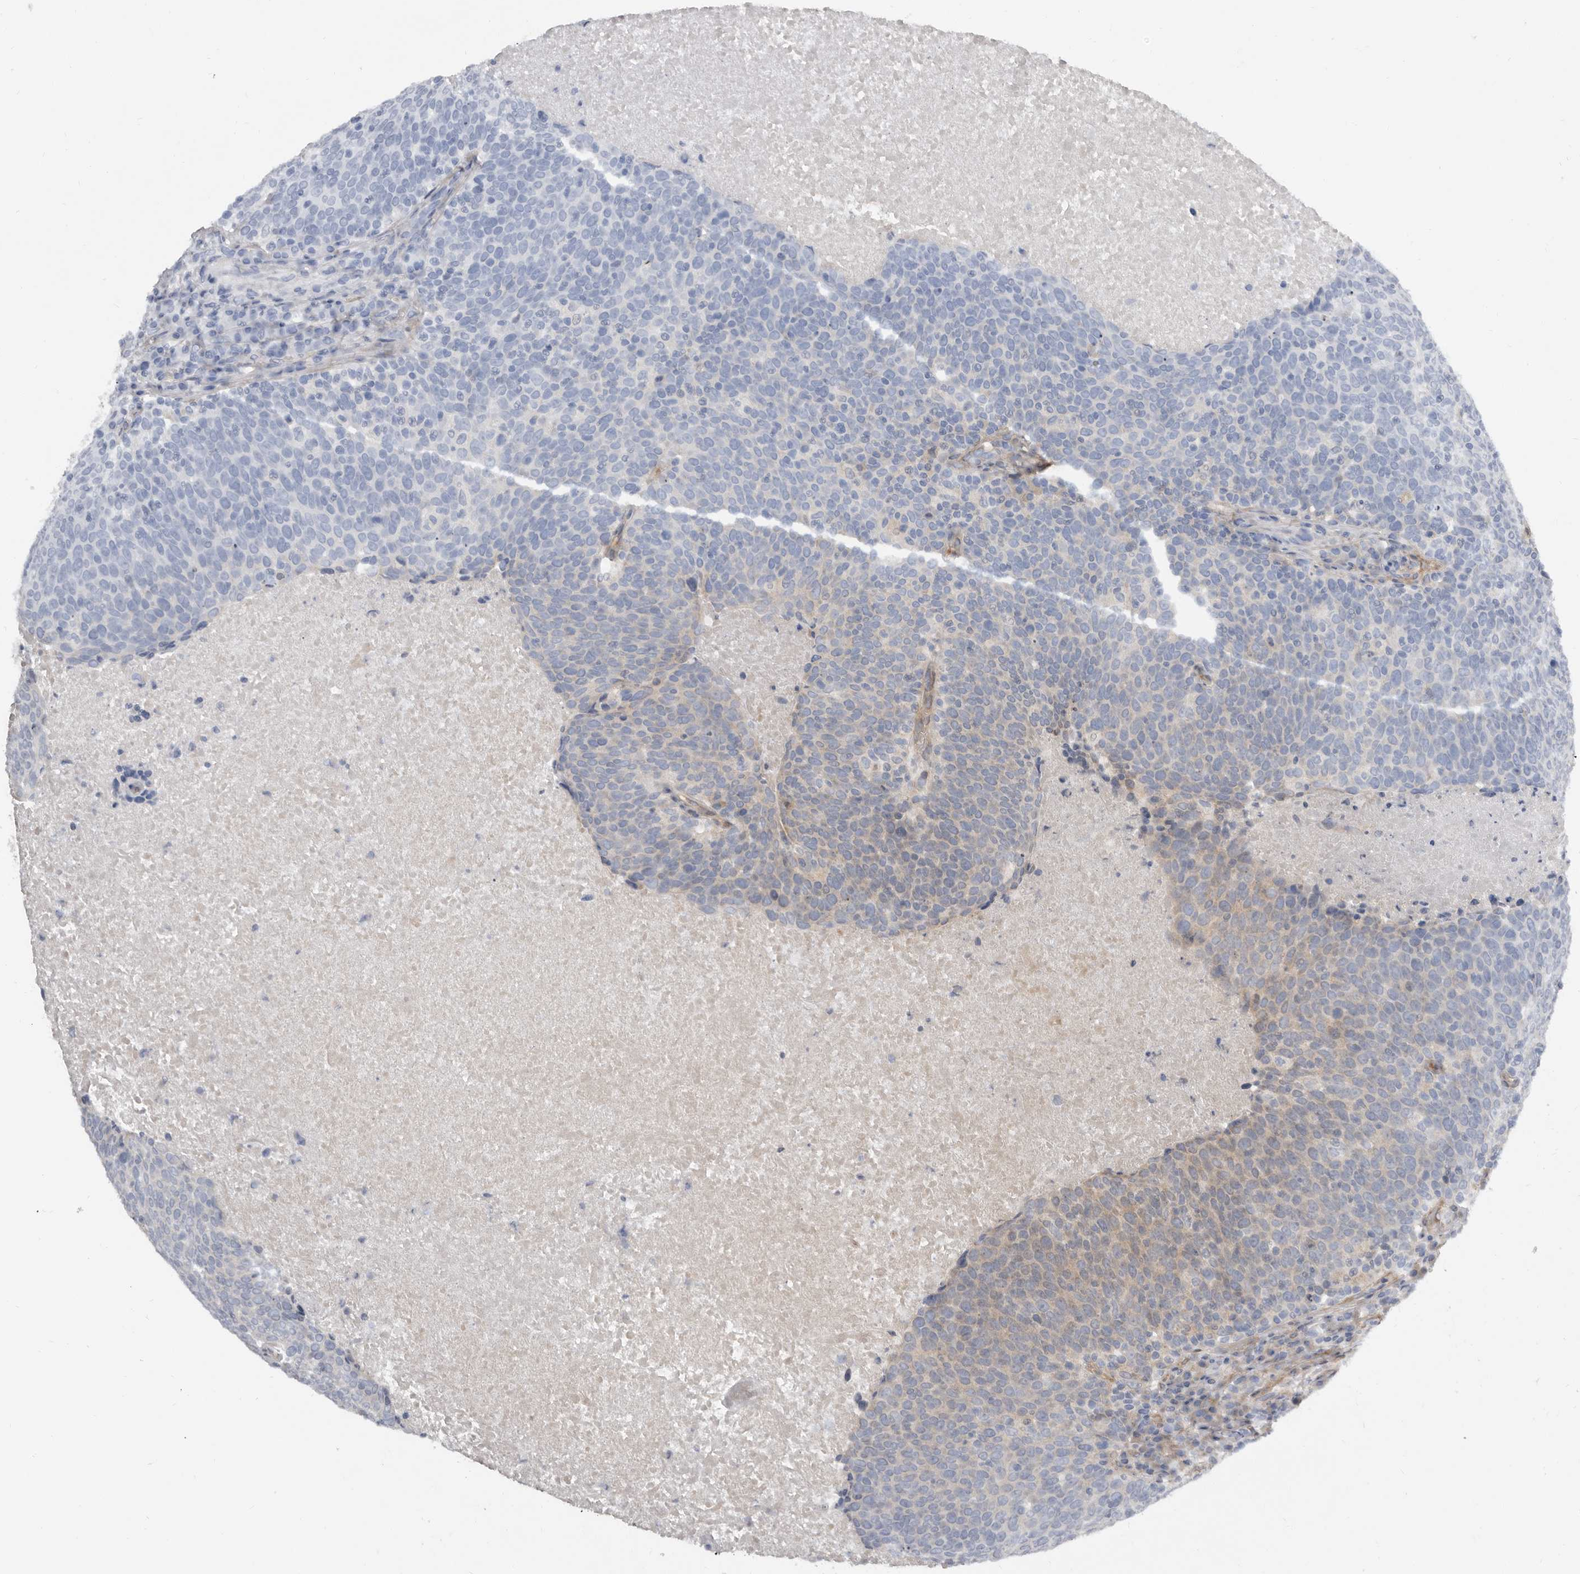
{"staining": {"intensity": "weak", "quantity": "25%-75%", "location": "cytoplasmic/membranous"}, "tissue": "head and neck cancer", "cell_type": "Tumor cells", "image_type": "cancer", "snomed": [{"axis": "morphology", "description": "Squamous cell carcinoma, NOS"}, {"axis": "morphology", "description": "Squamous cell carcinoma, metastatic, NOS"}, {"axis": "topography", "description": "Lymph node"}, {"axis": "topography", "description": "Head-Neck"}], "caption": "IHC micrograph of human head and neck cancer (metastatic squamous cell carcinoma) stained for a protein (brown), which shows low levels of weak cytoplasmic/membranous staining in approximately 25%-75% of tumor cells.", "gene": "SBDS", "patient": {"sex": "male", "age": 62}}